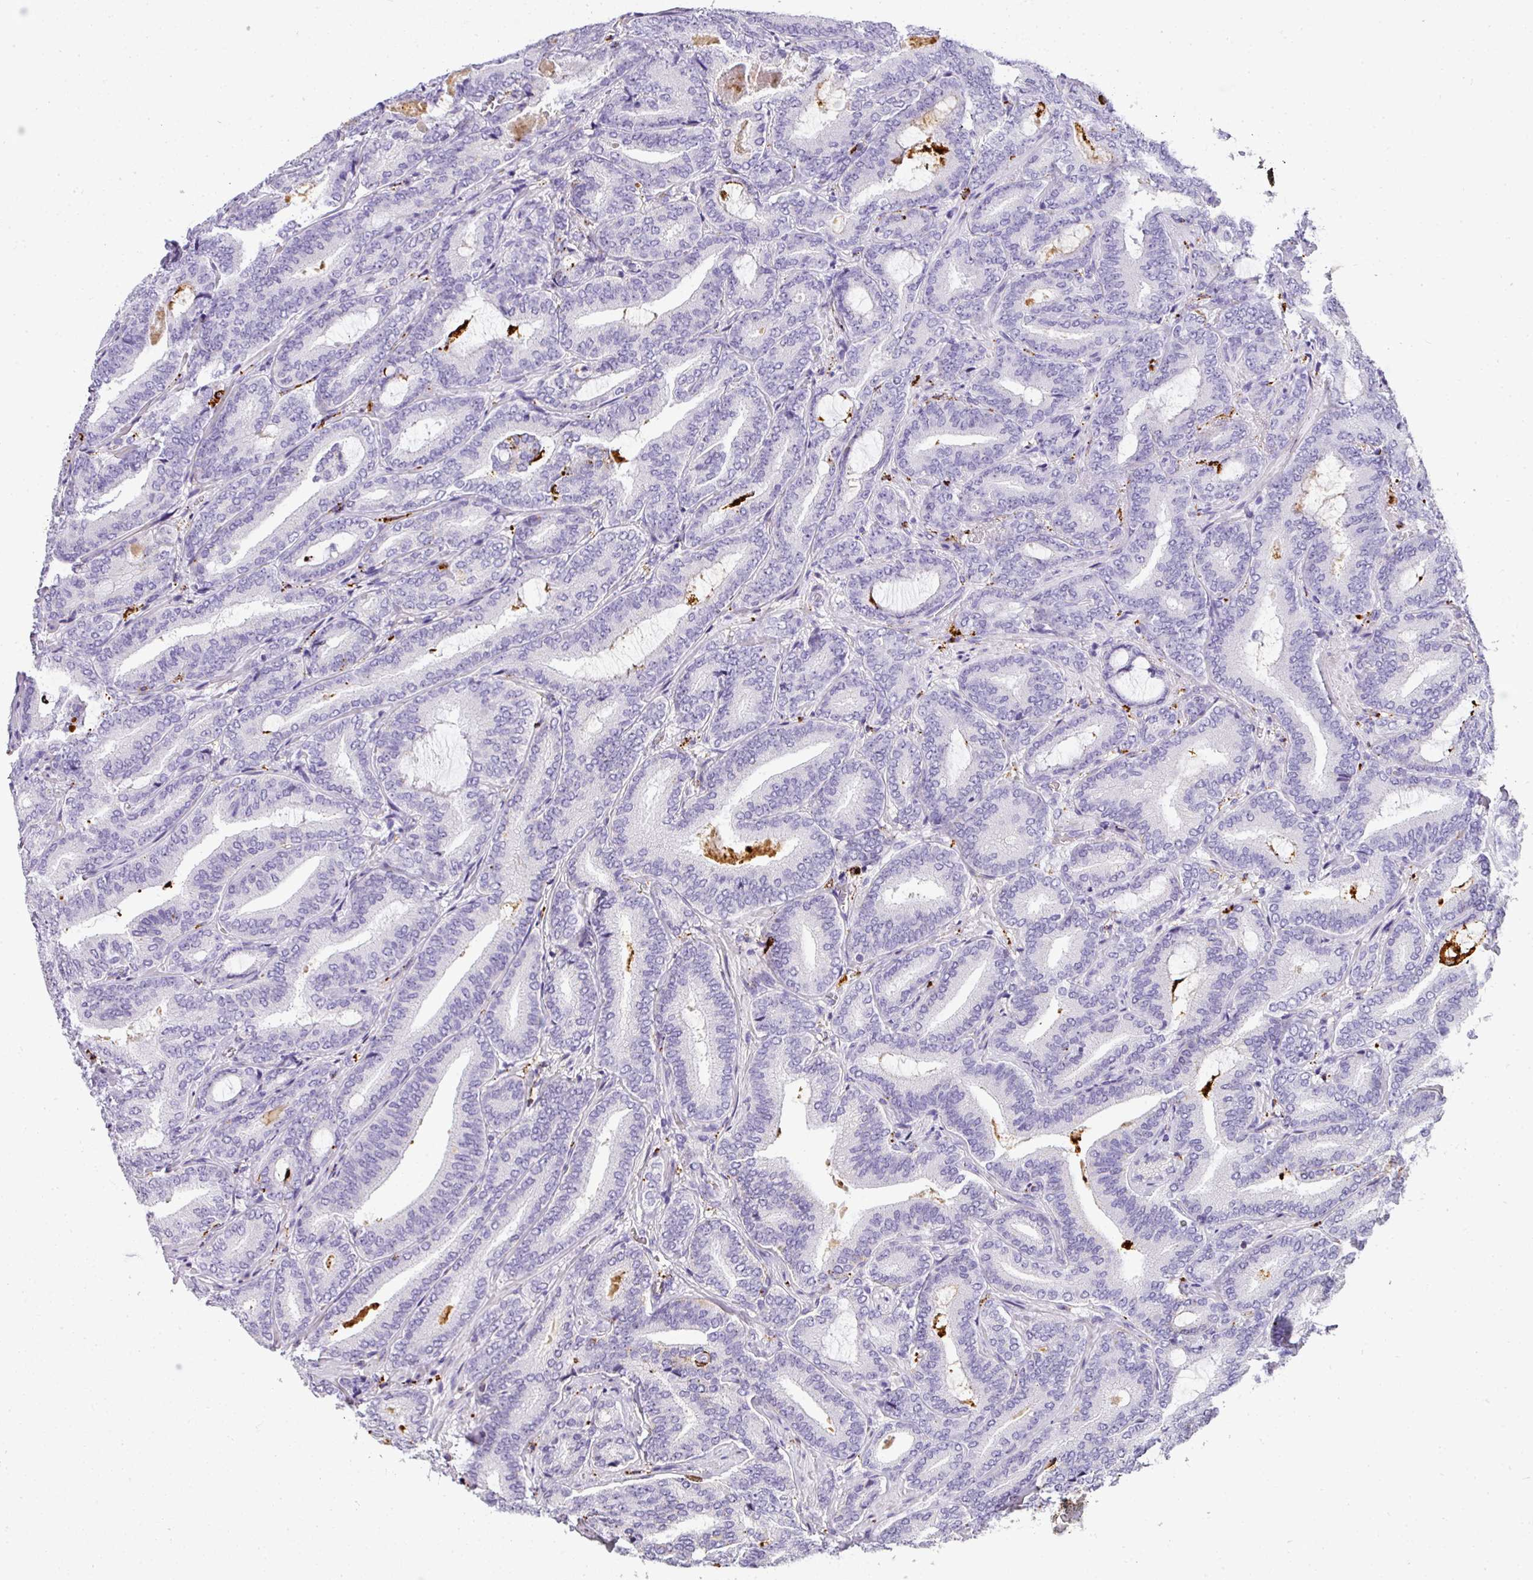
{"staining": {"intensity": "negative", "quantity": "none", "location": "none"}, "tissue": "prostate cancer", "cell_type": "Tumor cells", "image_type": "cancer", "snomed": [{"axis": "morphology", "description": "Adenocarcinoma, Low grade"}, {"axis": "topography", "description": "Prostate and seminal vesicle, NOS"}], "caption": "Immunohistochemical staining of adenocarcinoma (low-grade) (prostate) reveals no significant positivity in tumor cells.", "gene": "MMACHC", "patient": {"sex": "male", "age": 61}}